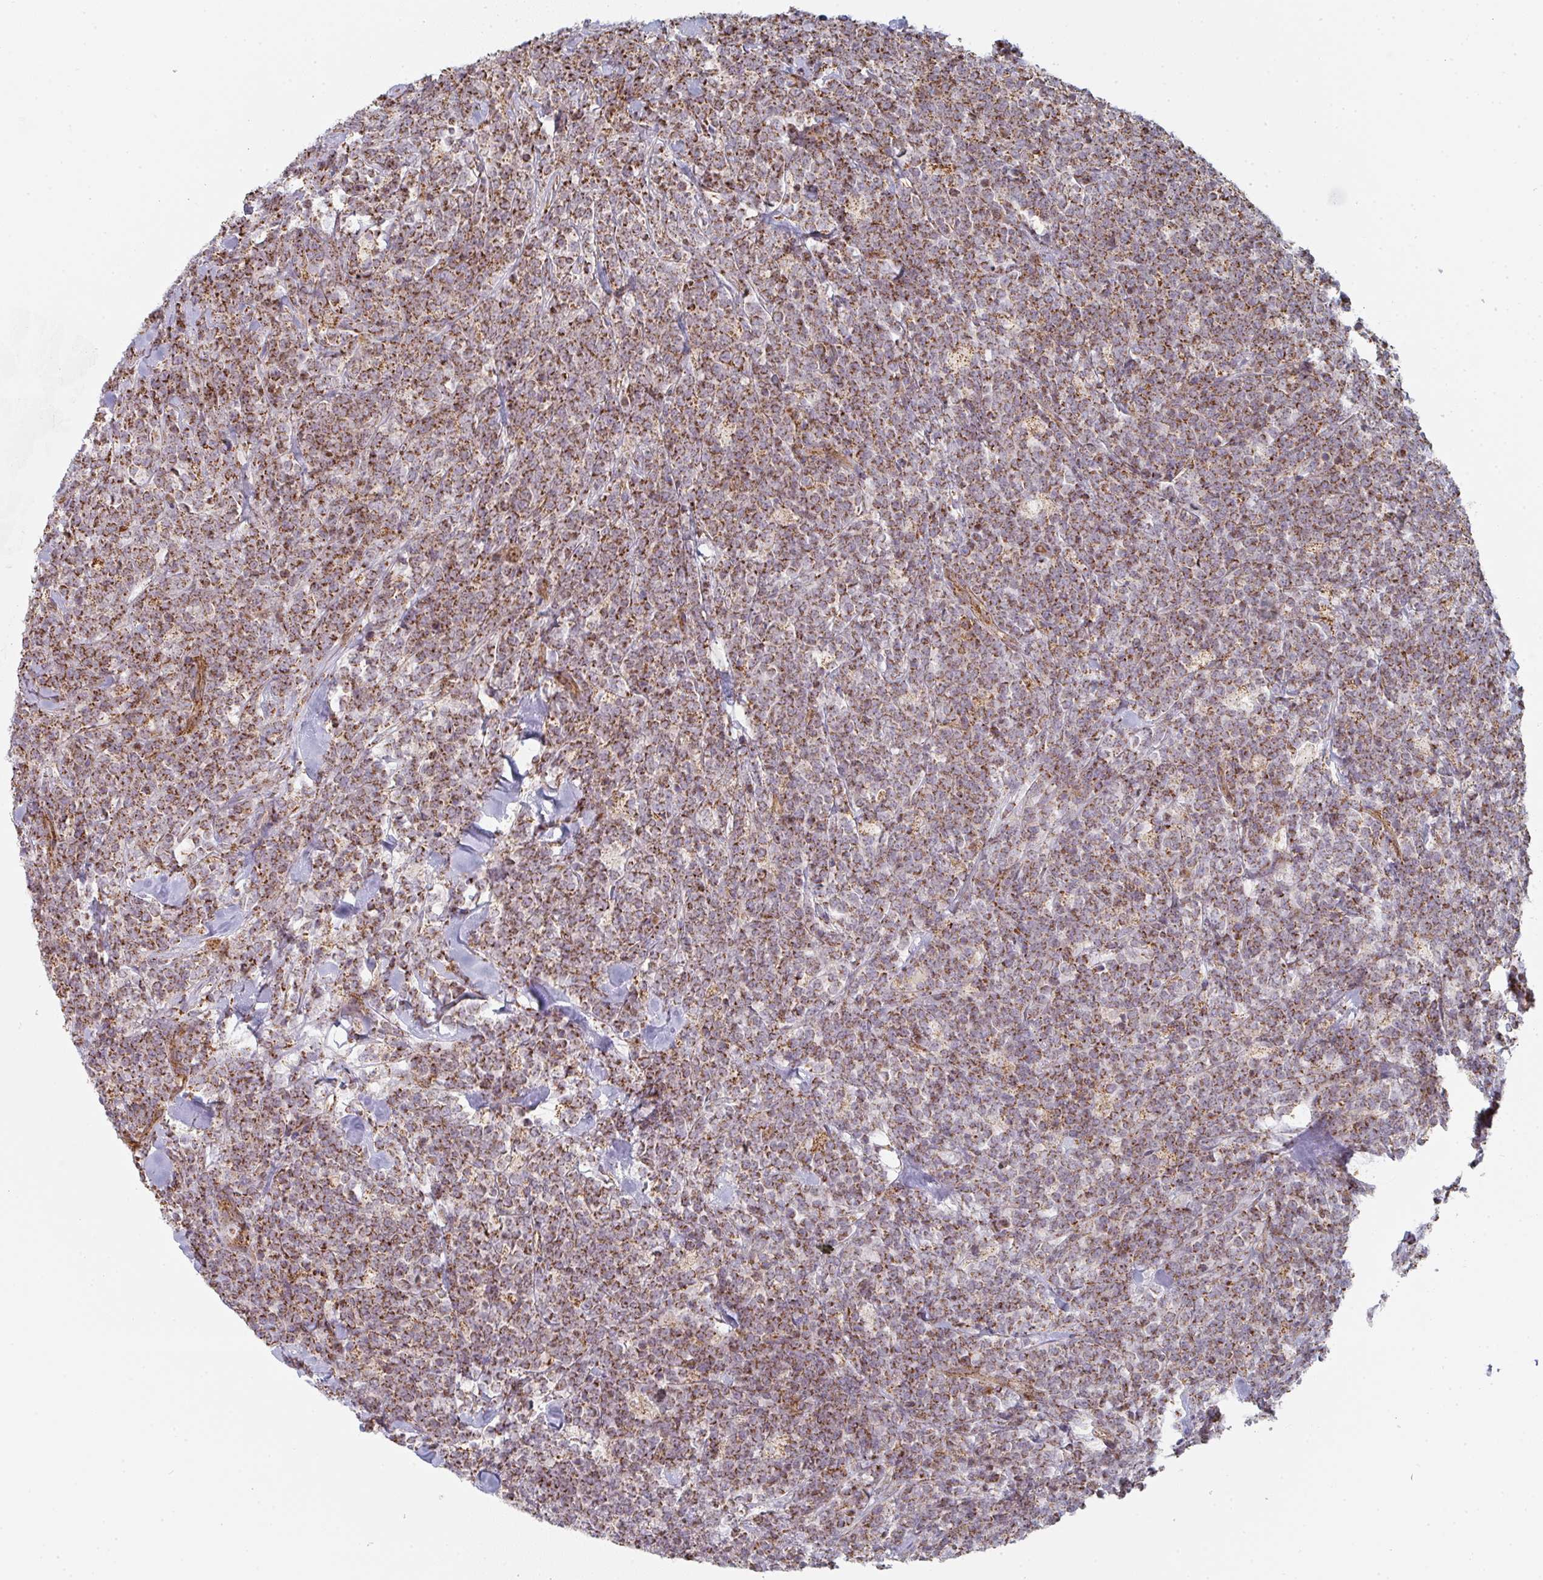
{"staining": {"intensity": "moderate", "quantity": ">75%", "location": "cytoplasmic/membranous"}, "tissue": "lymphoma", "cell_type": "Tumor cells", "image_type": "cancer", "snomed": [{"axis": "morphology", "description": "Malignant lymphoma, non-Hodgkin's type, High grade"}, {"axis": "topography", "description": "Small intestine"}, {"axis": "topography", "description": "Colon"}], "caption": "Immunohistochemical staining of human malignant lymphoma, non-Hodgkin's type (high-grade) displays medium levels of moderate cytoplasmic/membranous protein positivity in about >75% of tumor cells.", "gene": "ZNF526", "patient": {"sex": "male", "age": 8}}